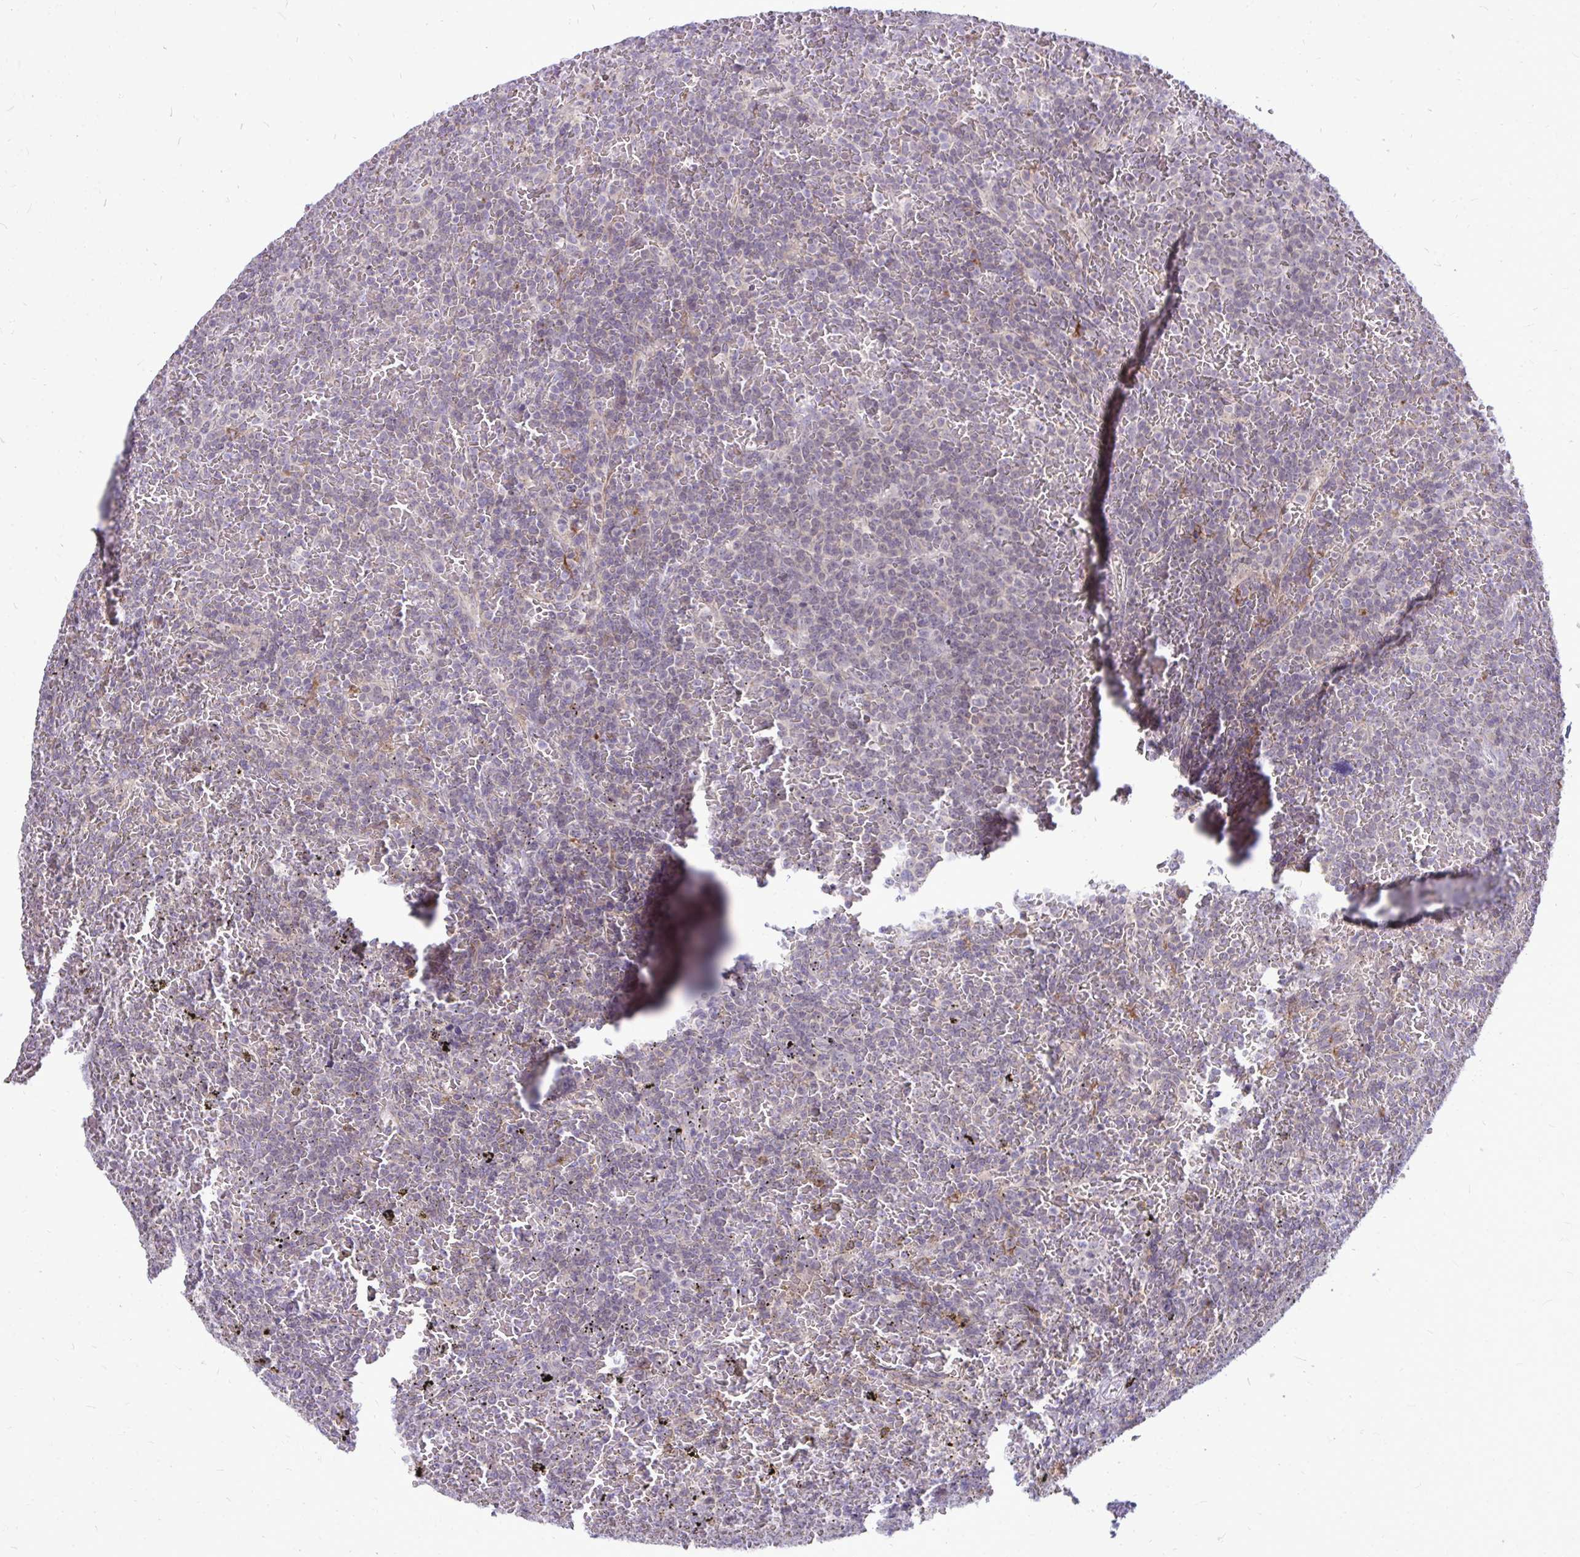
{"staining": {"intensity": "negative", "quantity": "none", "location": "none"}, "tissue": "lymphoma", "cell_type": "Tumor cells", "image_type": "cancer", "snomed": [{"axis": "morphology", "description": "Malignant lymphoma, non-Hodgkin's type, Low grade"}, {"axis": "topography", "description": "Spleen"}], "caption": "High magnification brightfield microscopy of malignant lymphoma, non-Hodgkin's type (low-grade) stained with DAB (brown) and counterstained with hematoxylin (blue): tumor cells show no significant positivity. (Stains: DAB IHC with hematoxylin counter stain, Microscopy: brightfield microscopy at high magnification).", "gene": "ZSCAN25", "patient": {"sex": "female", "age": 77}}